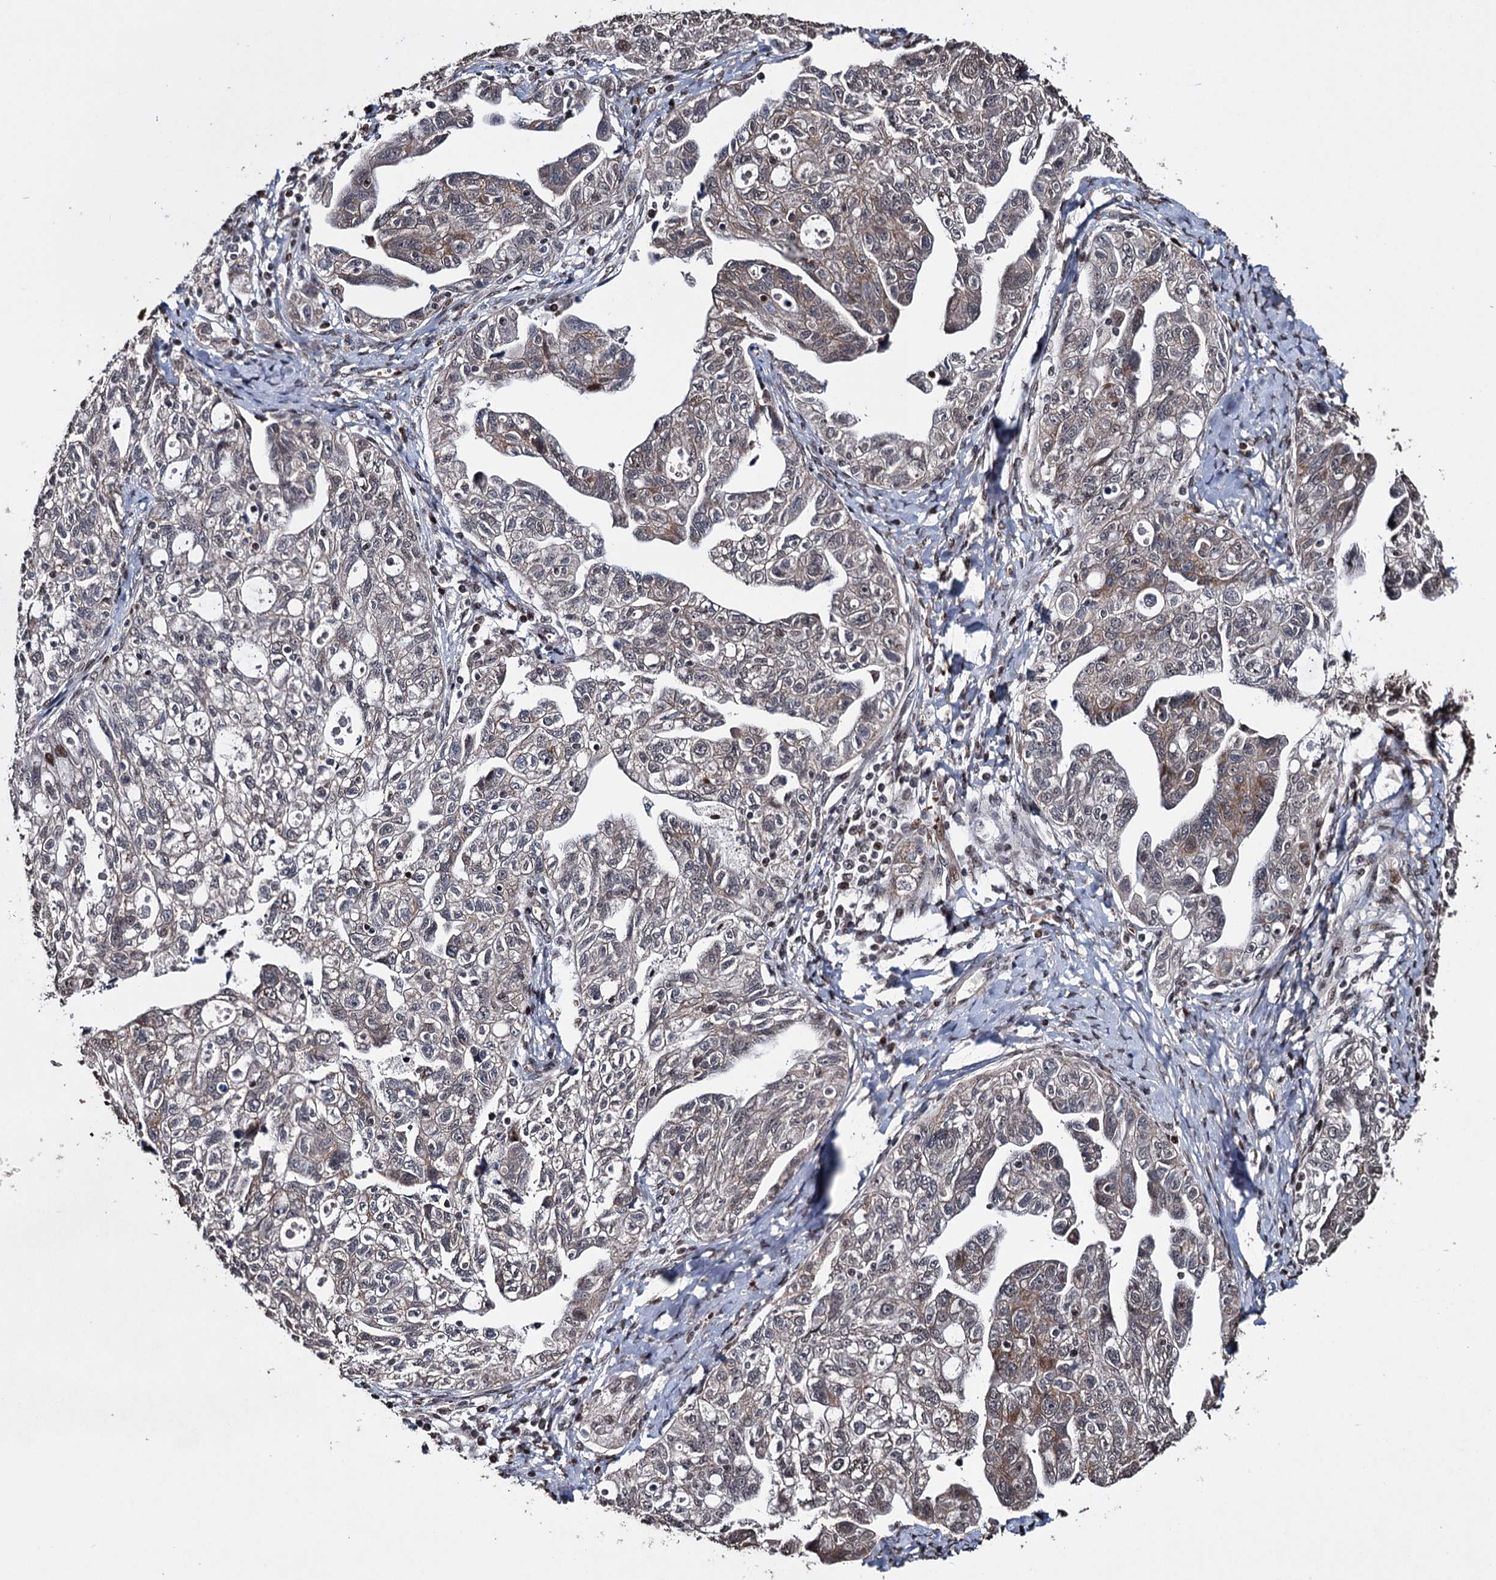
{"staining": {"intensity": "weak", "quantity": "25%-75%", "location": "cytoplasmic/membranous"}, "tissue": "ovarian cancer", "cell_type": "Tumor cells", "image_type": "cancer", "snomed": [{"axis": "morphology", "description": "Carcinoma, NOS"}, {"axis": "morphology", "description": "Cystadenocarcinoma, serous, NOS"}, {"axis": "topography", "description": "Ovary"}], "caption": "Immunohistochemistry (IHC) (DAB) staining of ovarian serous cystadenocarcinoma demonstrates weak cytoplasmic/membranous protein expression in approximately 25%-75% of tumor cells. (DAB IHC, brown staining for protein, blue staining for nuclei).", "gene": "EYA4", "patient": {"sex": "female", "age": 69}}